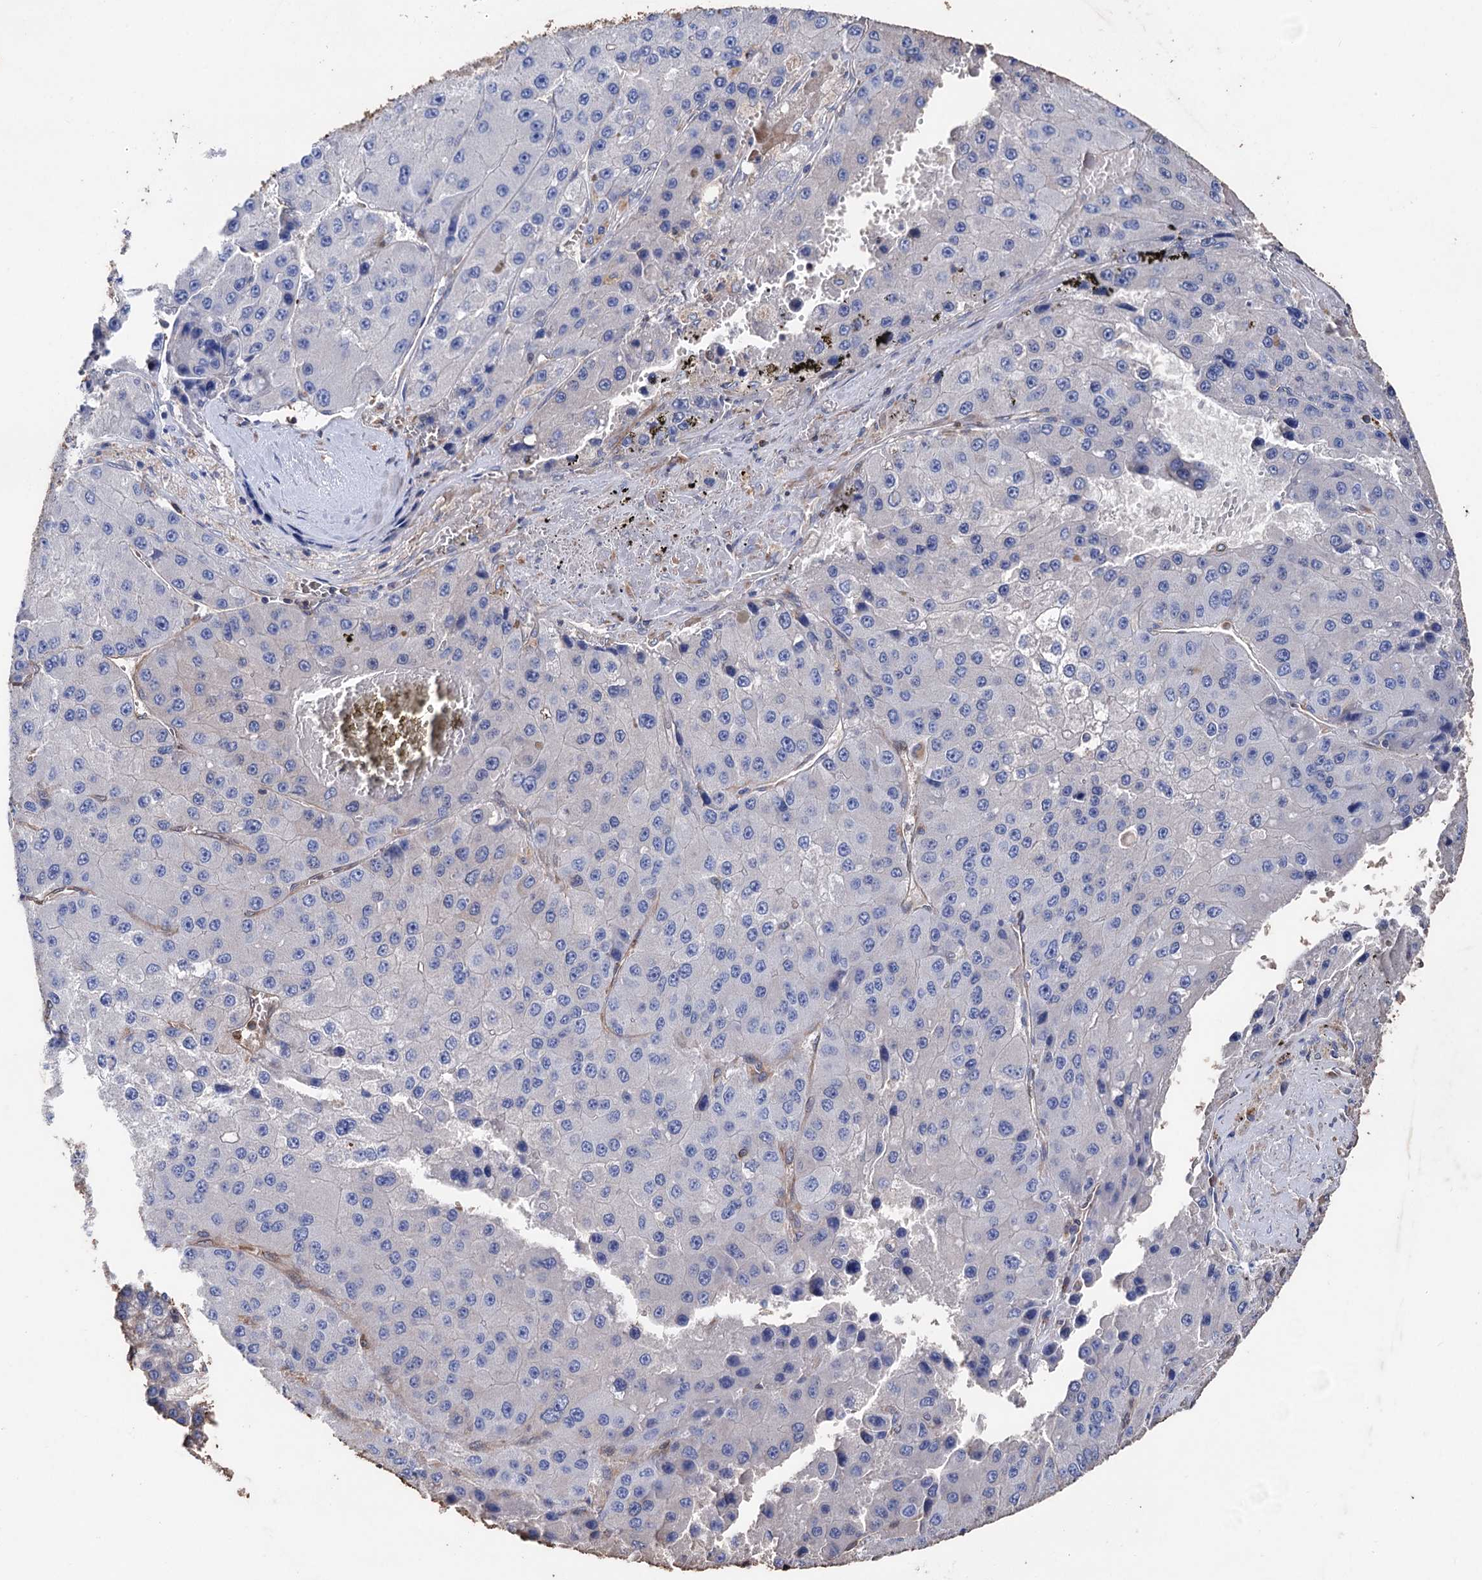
{"staining": {"intensity": "negative", "quantity": "none", "location": "none"}, "tissue": "liver cancer", "cell_type": "Tumor cells", "image_type": "cancer", "snomed": [{"axis": "morphology", "description": "Carcinoma, Hepatocellular, NOS"}, {"axis": "topography", "description": "Liver"}], "caption": "Image shows no significant protein staining in tumor cells of liver cancer (hepatocellular carcinoma).", "gene": "STING1", "patient": {"sex": "female", "age": 73}}